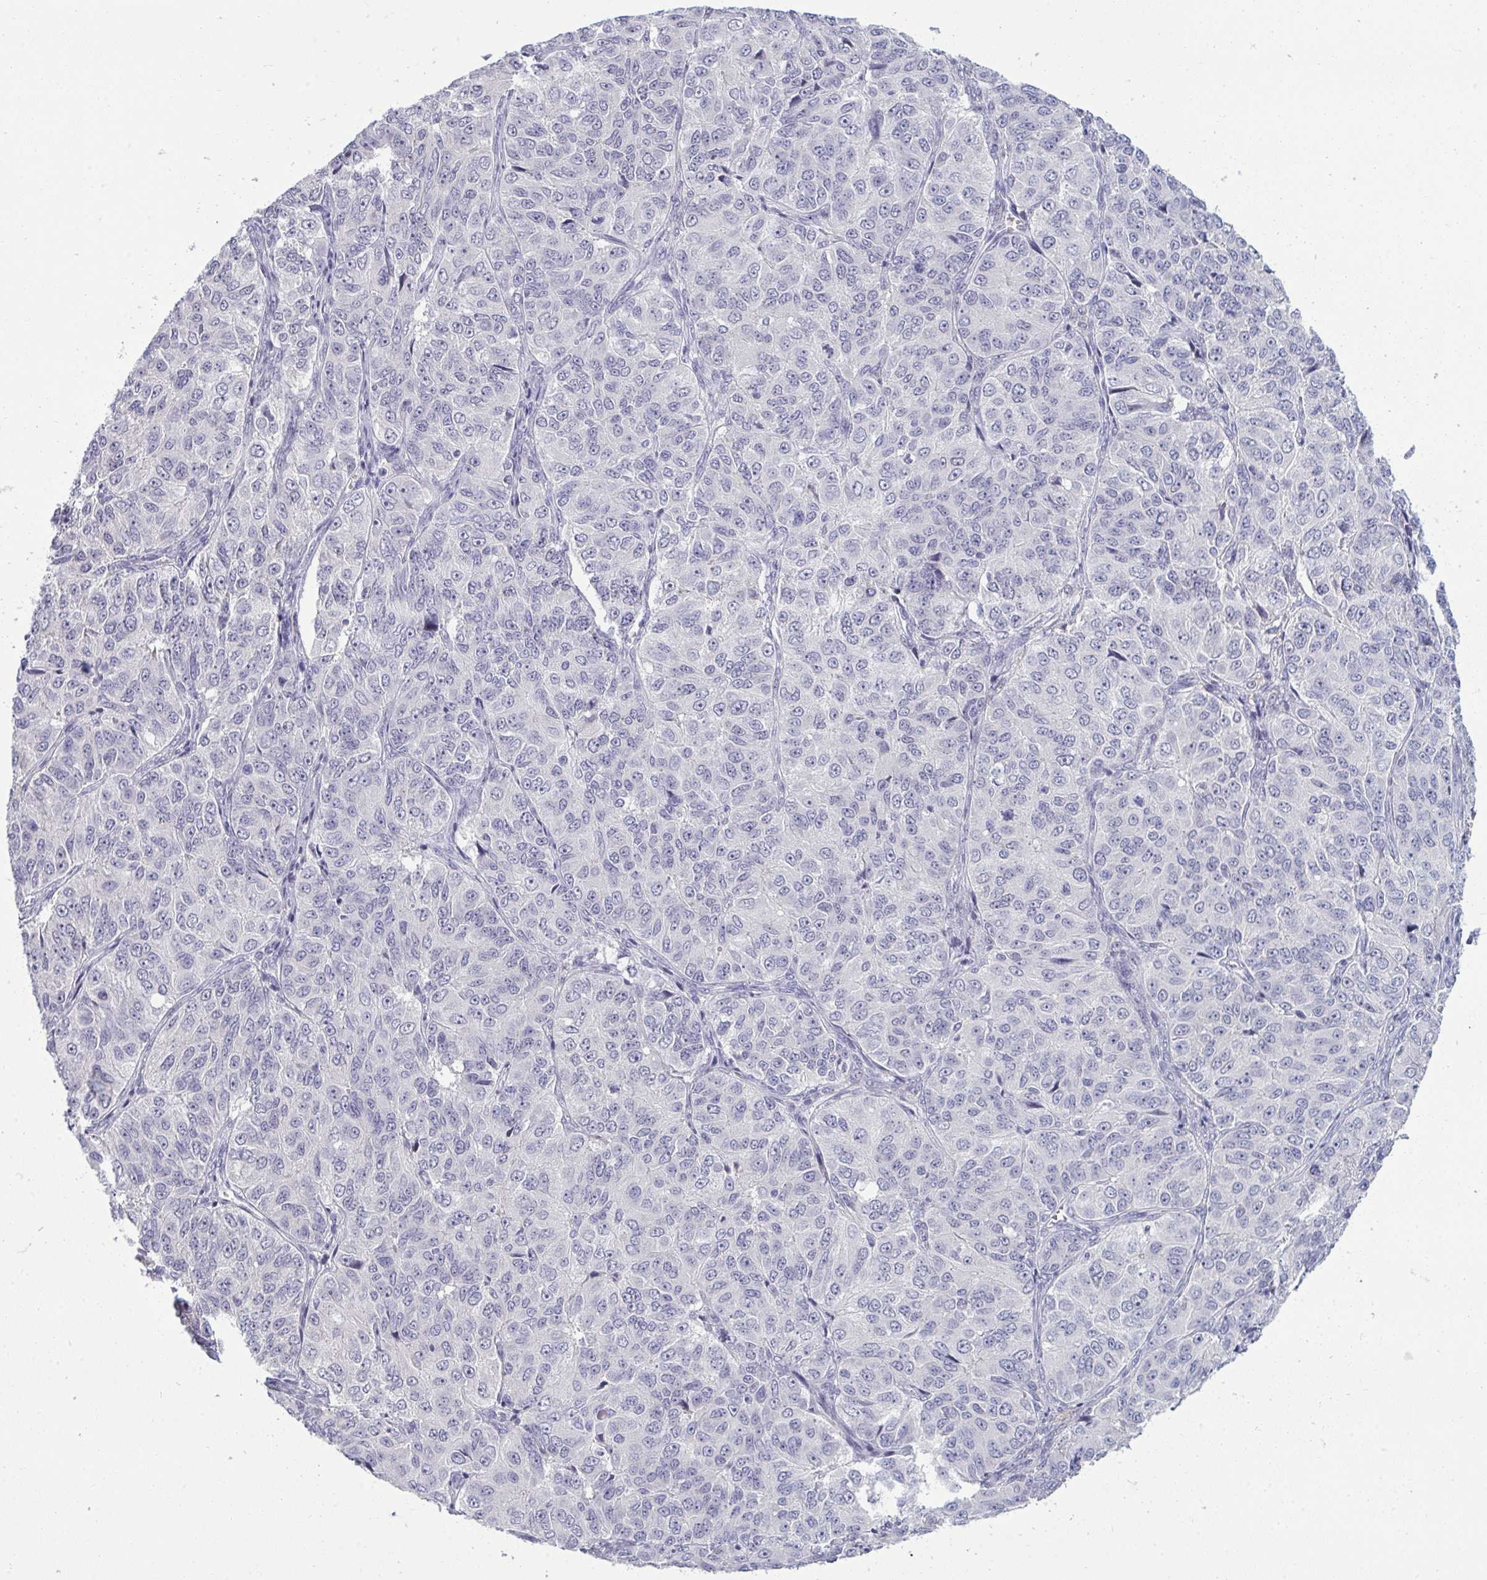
{"staining": {"intensity": "negative", "quantity": "none", "location": "none"}, "tissue": "ovarian cancer", "cell_type": "Tumor cells", "image_type": "cancer", "snomed": [{"axis": "morphology", "description": "Carcinoma, endometroid"}, {"axis": "topography", "description": "Ovary"}], "caption": "A histopathology image of ovarian endometroid carcinoma stained for a protein displays no brown staining in tumor cells.", "gene": "RNASEH1", "patient": {"sex": "female", "age": 51}}